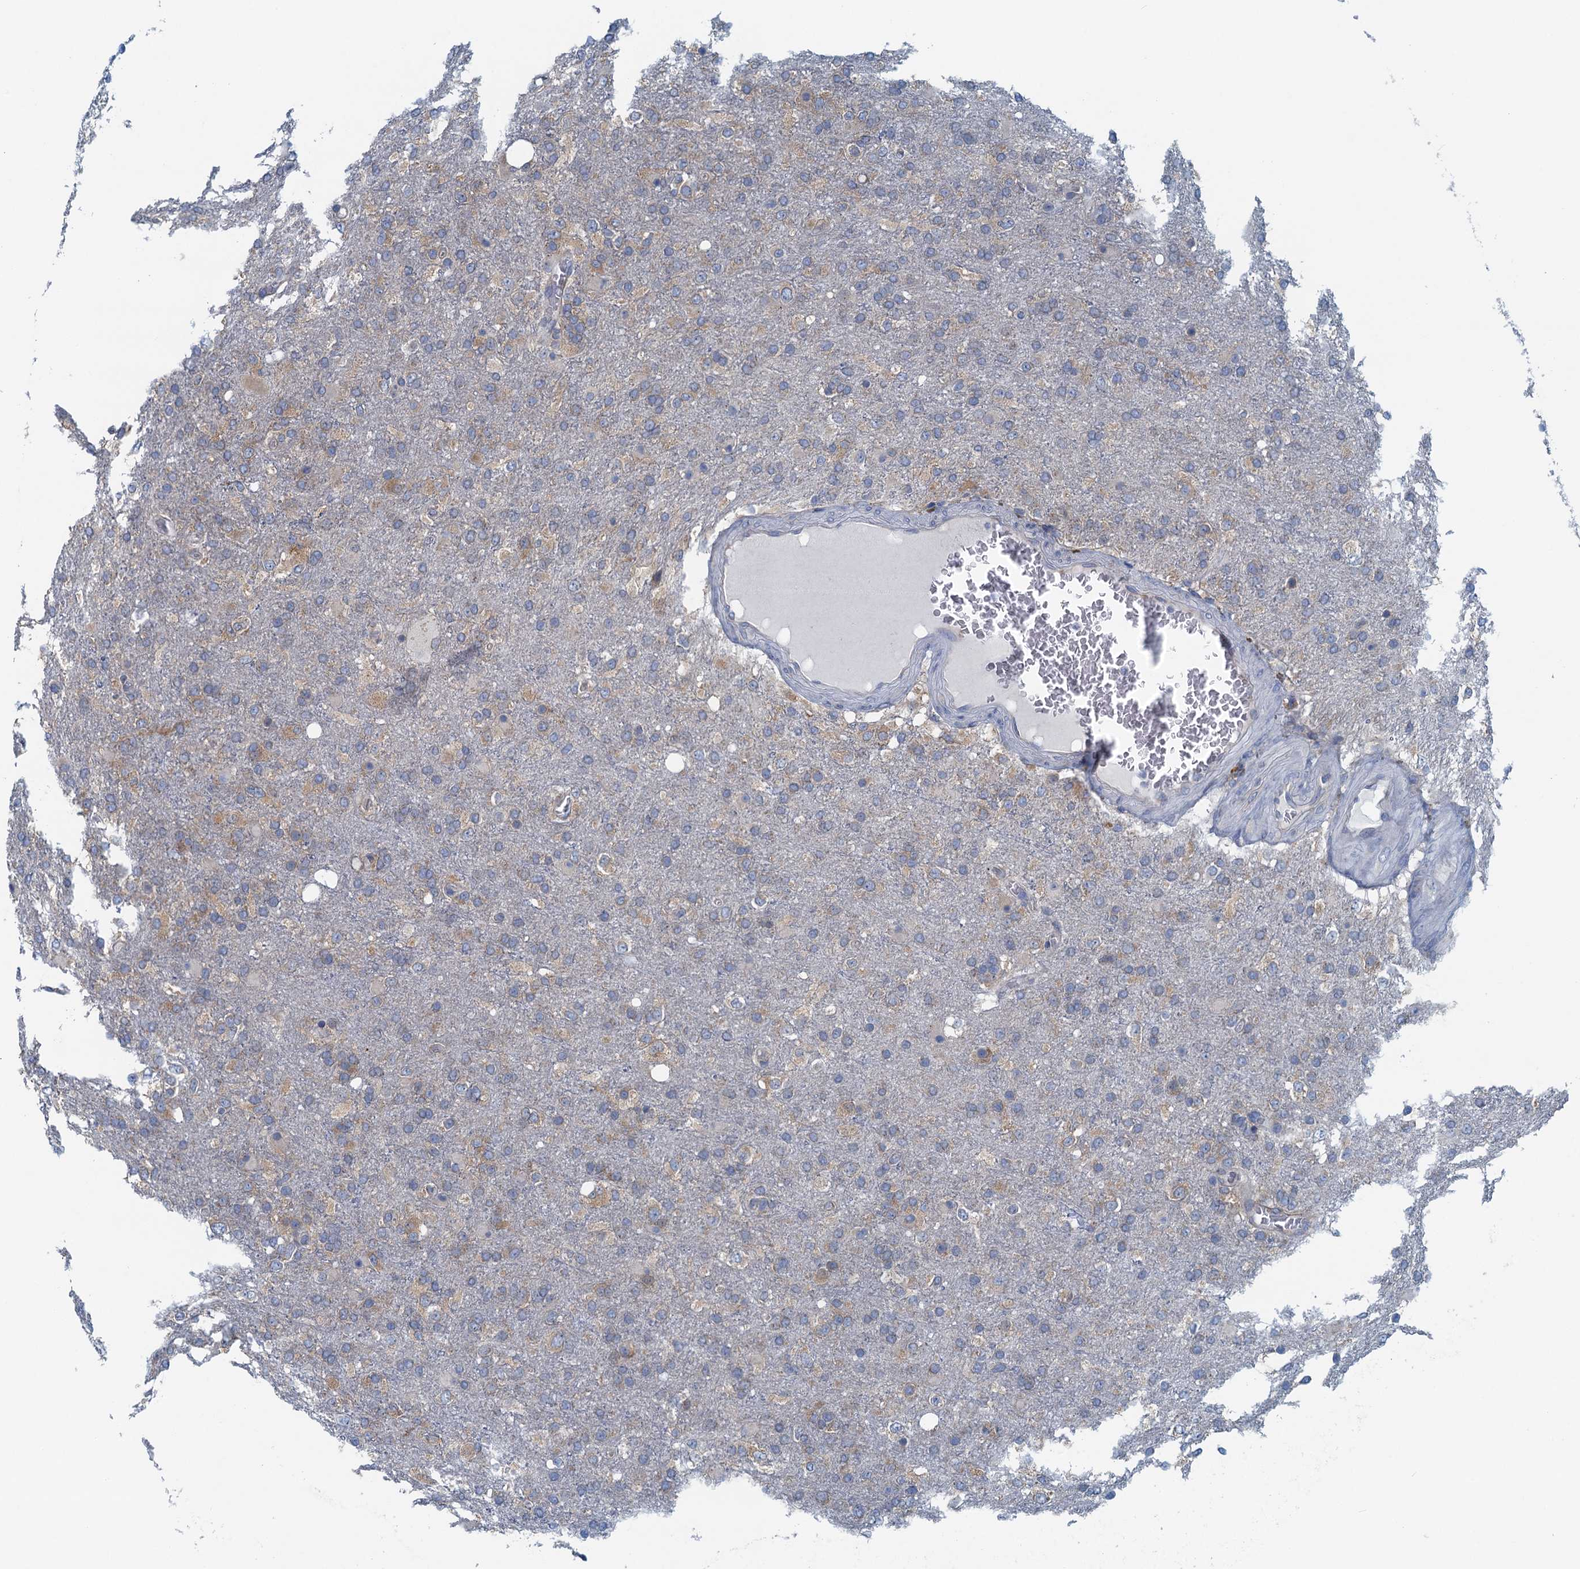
{"staining": {"intensity": "weak", "quantity": "<25%", "location": "cytoplasmic/membranous"}, "tissue": "glioma", "cell_type": "Tumor cells", "image_type": "cancer", "snomed": [{"axis": "morphology", "description": "Glioma, malignant, High grade"}, {"axis": "topography", "description": "Brain"}], "caption": "Protein analysis of glioma shows no significant expression in tumor cells.", "gene": "MYDGF", "patient": {"sex": "female", "age": 74}}